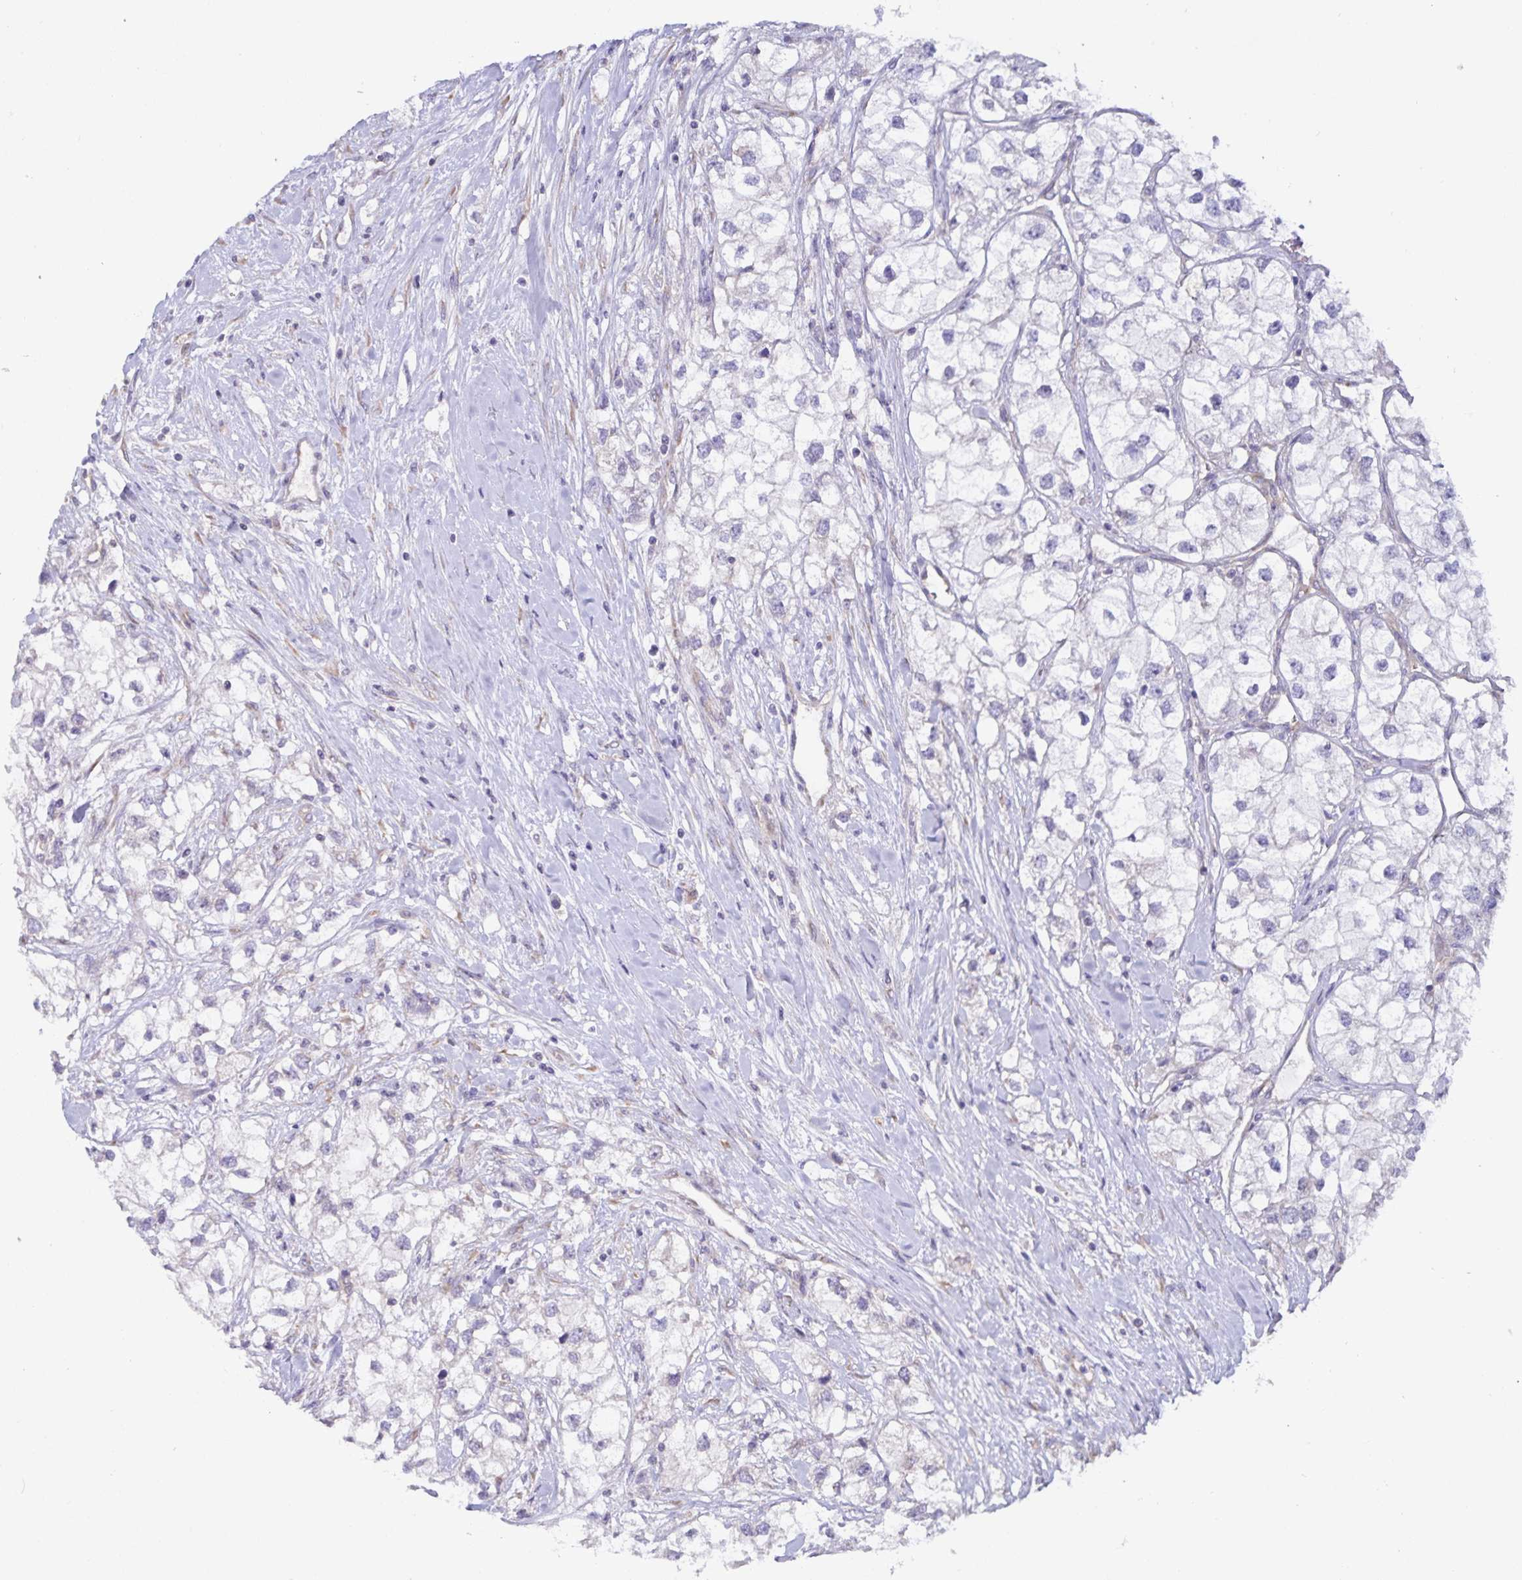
{"staining": {"intensity": "negative", "quantity": "none", "location": "none"}, "tissue": "renal cancer", "cell_type": "Tumor cells", "image_type": "cancer", "snomed": [{"axis": "morphology", "description": "Adenocarcinoma, NOS"}, {"axis": "topography", "description": "Kidney"}], "caption": "The photomicrograph reveals no significant staining in tumor cells of renal cancer. Brightfield microscopy of immunohistochemistry (IHC) stained with DAB (brown) and hematoxylin (blue), captured at high magnification.", "gene": "FAM120A", "patient": {"sex": "male", "age": 59}}